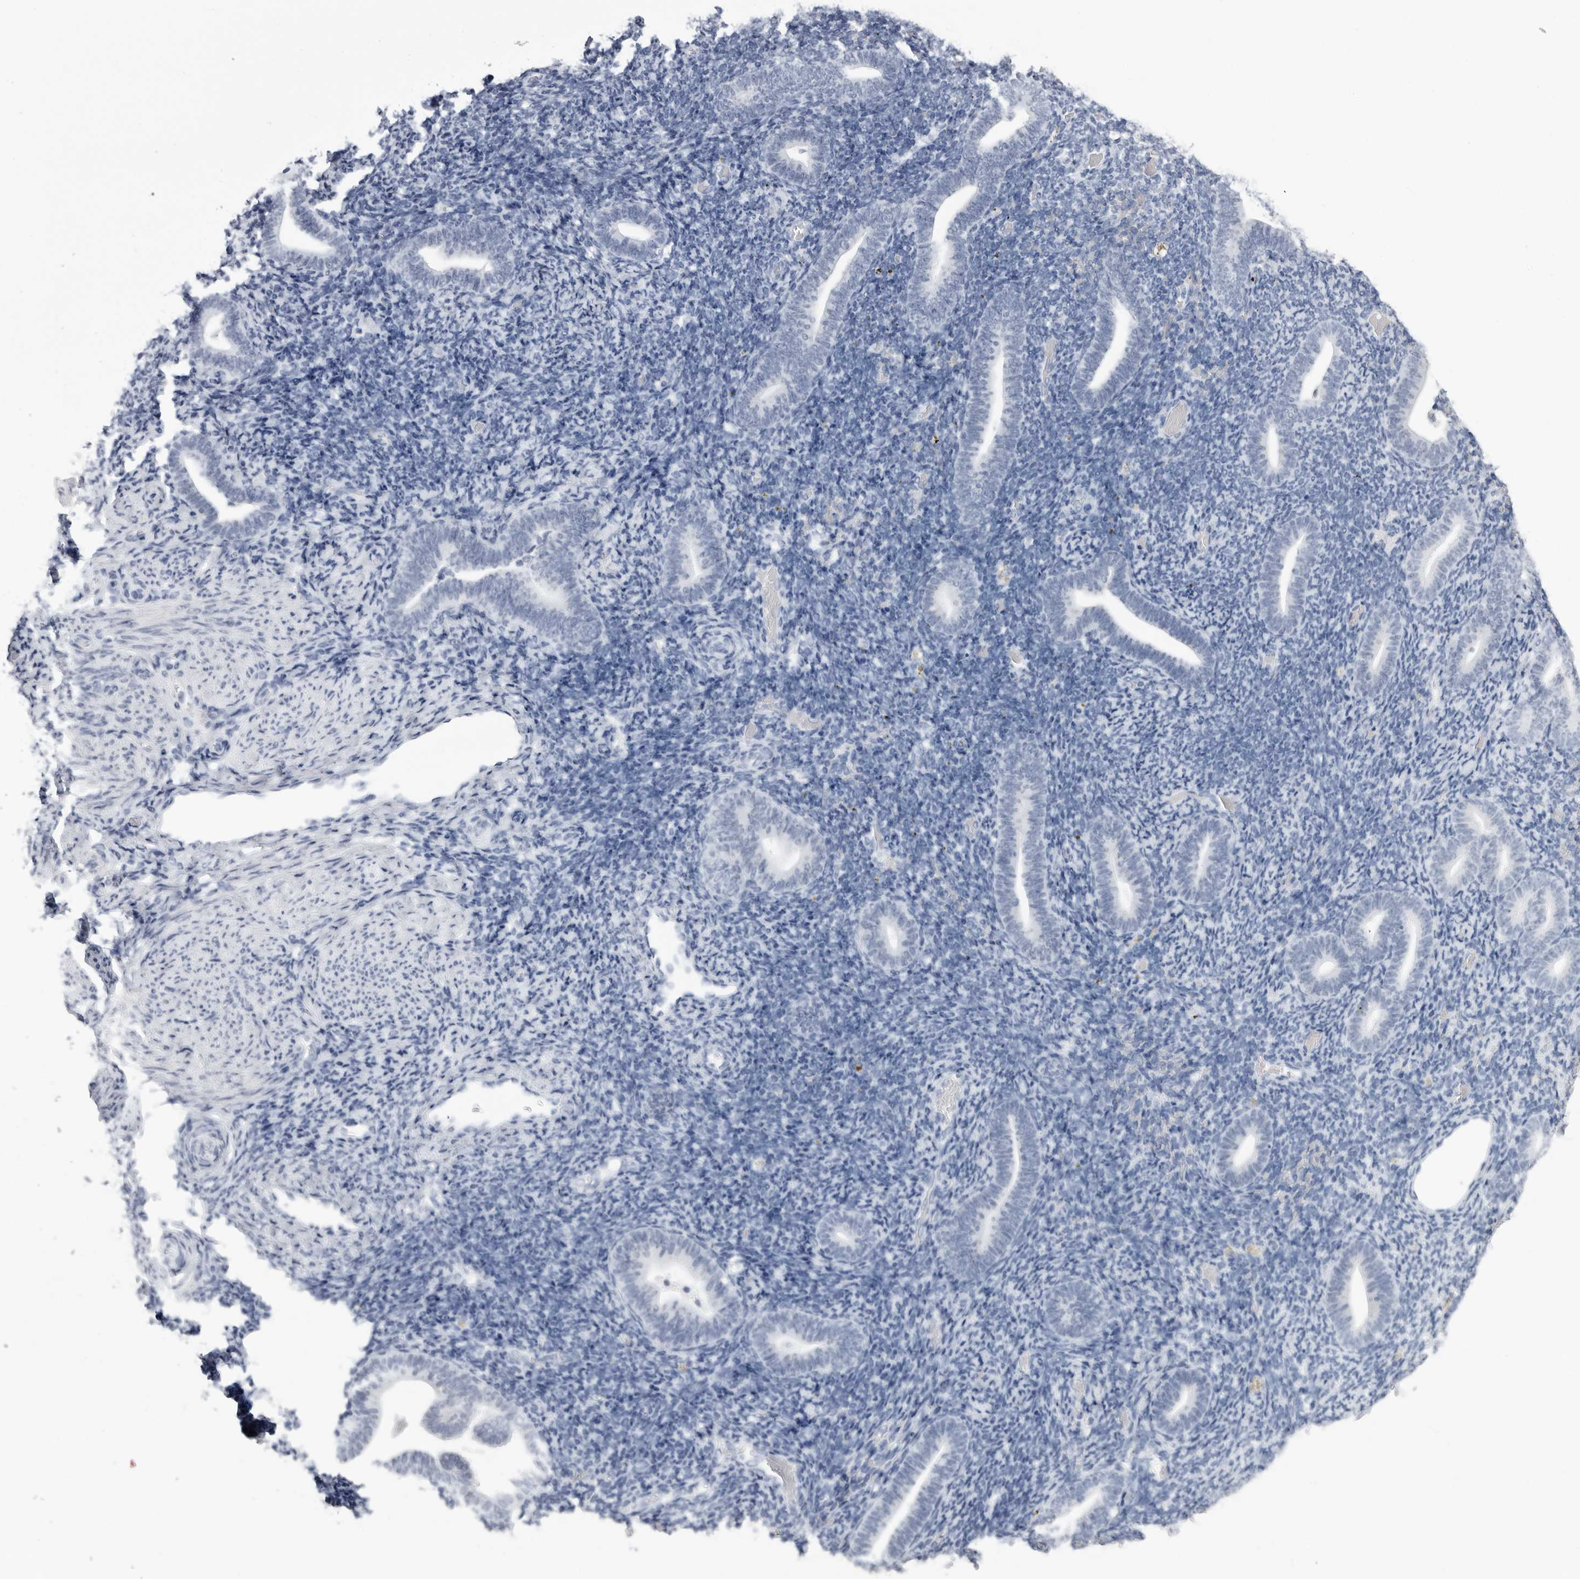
{"staining": {"intensity": "negative", "quantity": "none", "location": "none"}, "tissue": "endometrium", "cell_type": "Cells in endometrial stroma", "image_type": "normal", "snomed": [{"axis": "morphology", "description": "Normal tissue, NOS"}, {"axis": "topography", "description": "Endometrium"}], "caption": "This histopathology image is of unremarkable endometrium stained with IHC to label a protein in brown with the nuclei are counter-stained blue. There is no expression in cells in endometrial stroma. (Stains: DAB immunohistochemistry (IHC) with hematoxylin counter stain, Microscopy: brightfield microscopy at high magnification).", "gene": "PGA3", "patient": {"sex": "female", "age": 51}}